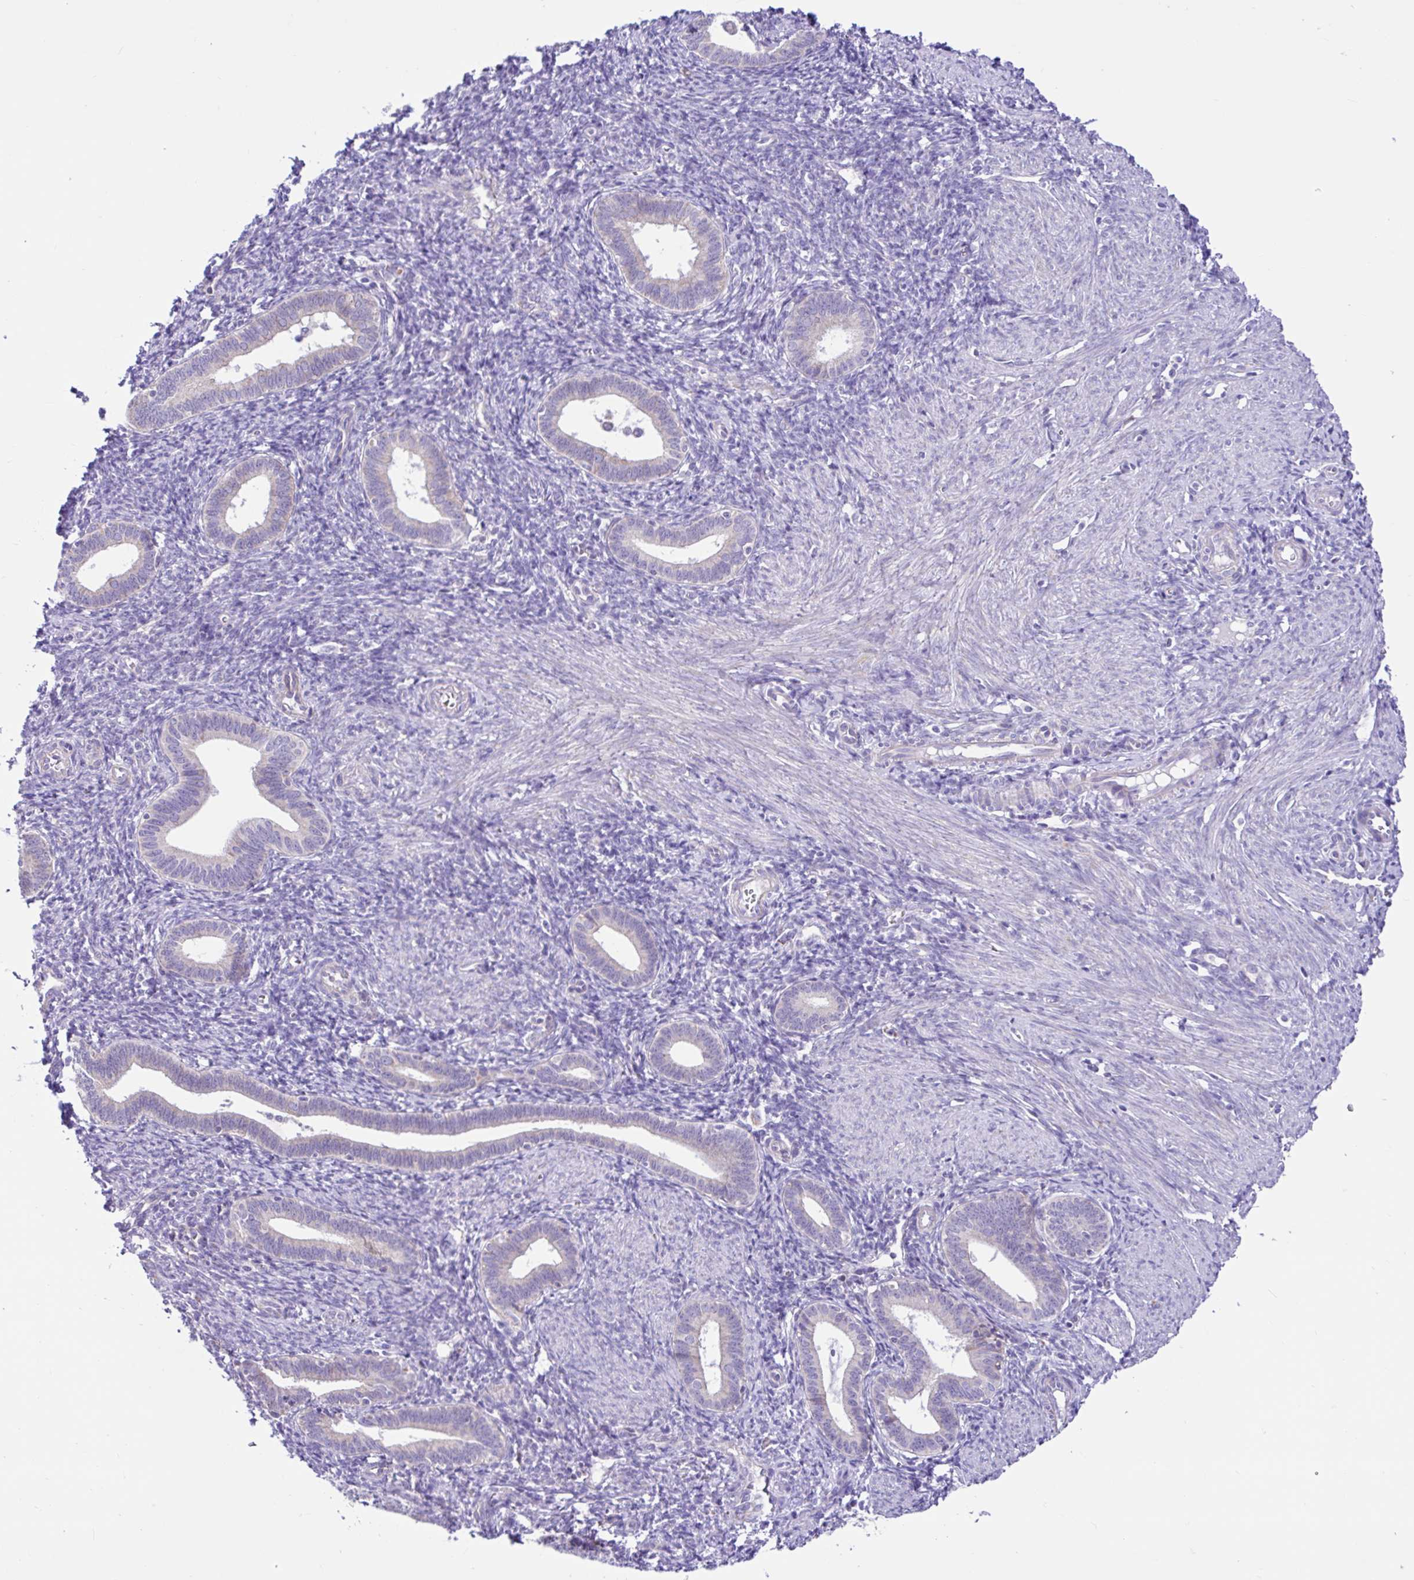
{"staining": {"intensity": "negative", "quantity": "none", "location": "none"}, "tissue": "endometrium", "cell_type": "Cells in endometrial stroma", "image_type": "normal", "snomed": [{"axis": "morphology", "description": "Normal tissue, NOS"}, {"axis": "topography", "description": "Endometrium"}], "caption": "Image shows no protein positivity in cells in endometrial stroma of unremarkable endometrium.", "gene": "NDUFS2", "patient": {"sex": "female", "age": 41}}